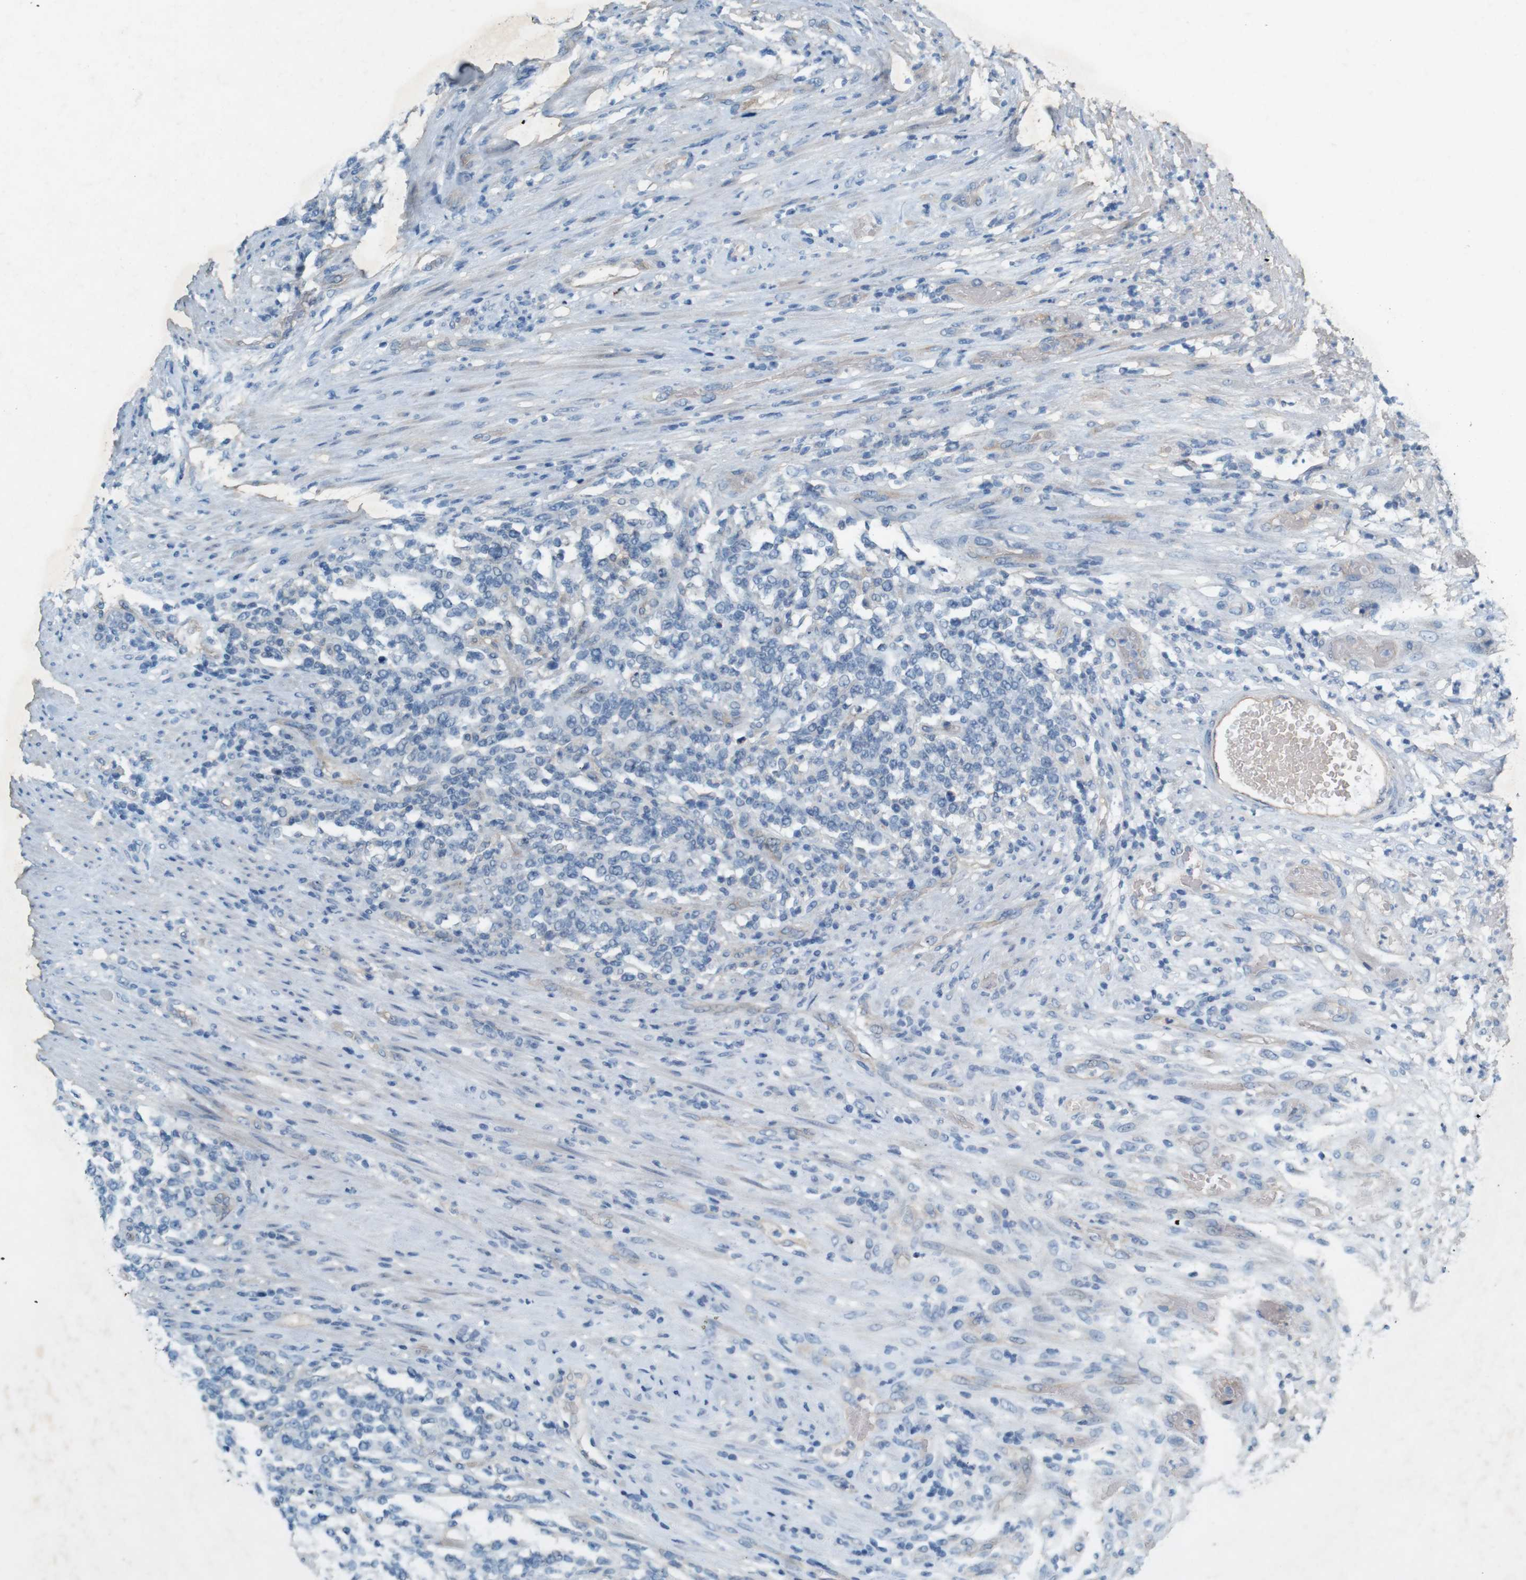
{"staining": {"intensity": "negative", "quantity": "none", "location": "none"}, "tissue": "lymphoma", "cell_type": "Tumor cells", "image_type": "cancer", "snomed": [{"axis": "morphology", "description": "Malignant lymphoma, non-Hodgkin's type, High grade"}, {"axis": "topography", "description": "Soft tissue"}], "caption": "Image shows no protein staining in tumor cells of lymphoma tissue.", "gene": "PVR", "patient": {"sex": "male", "age": 18}}